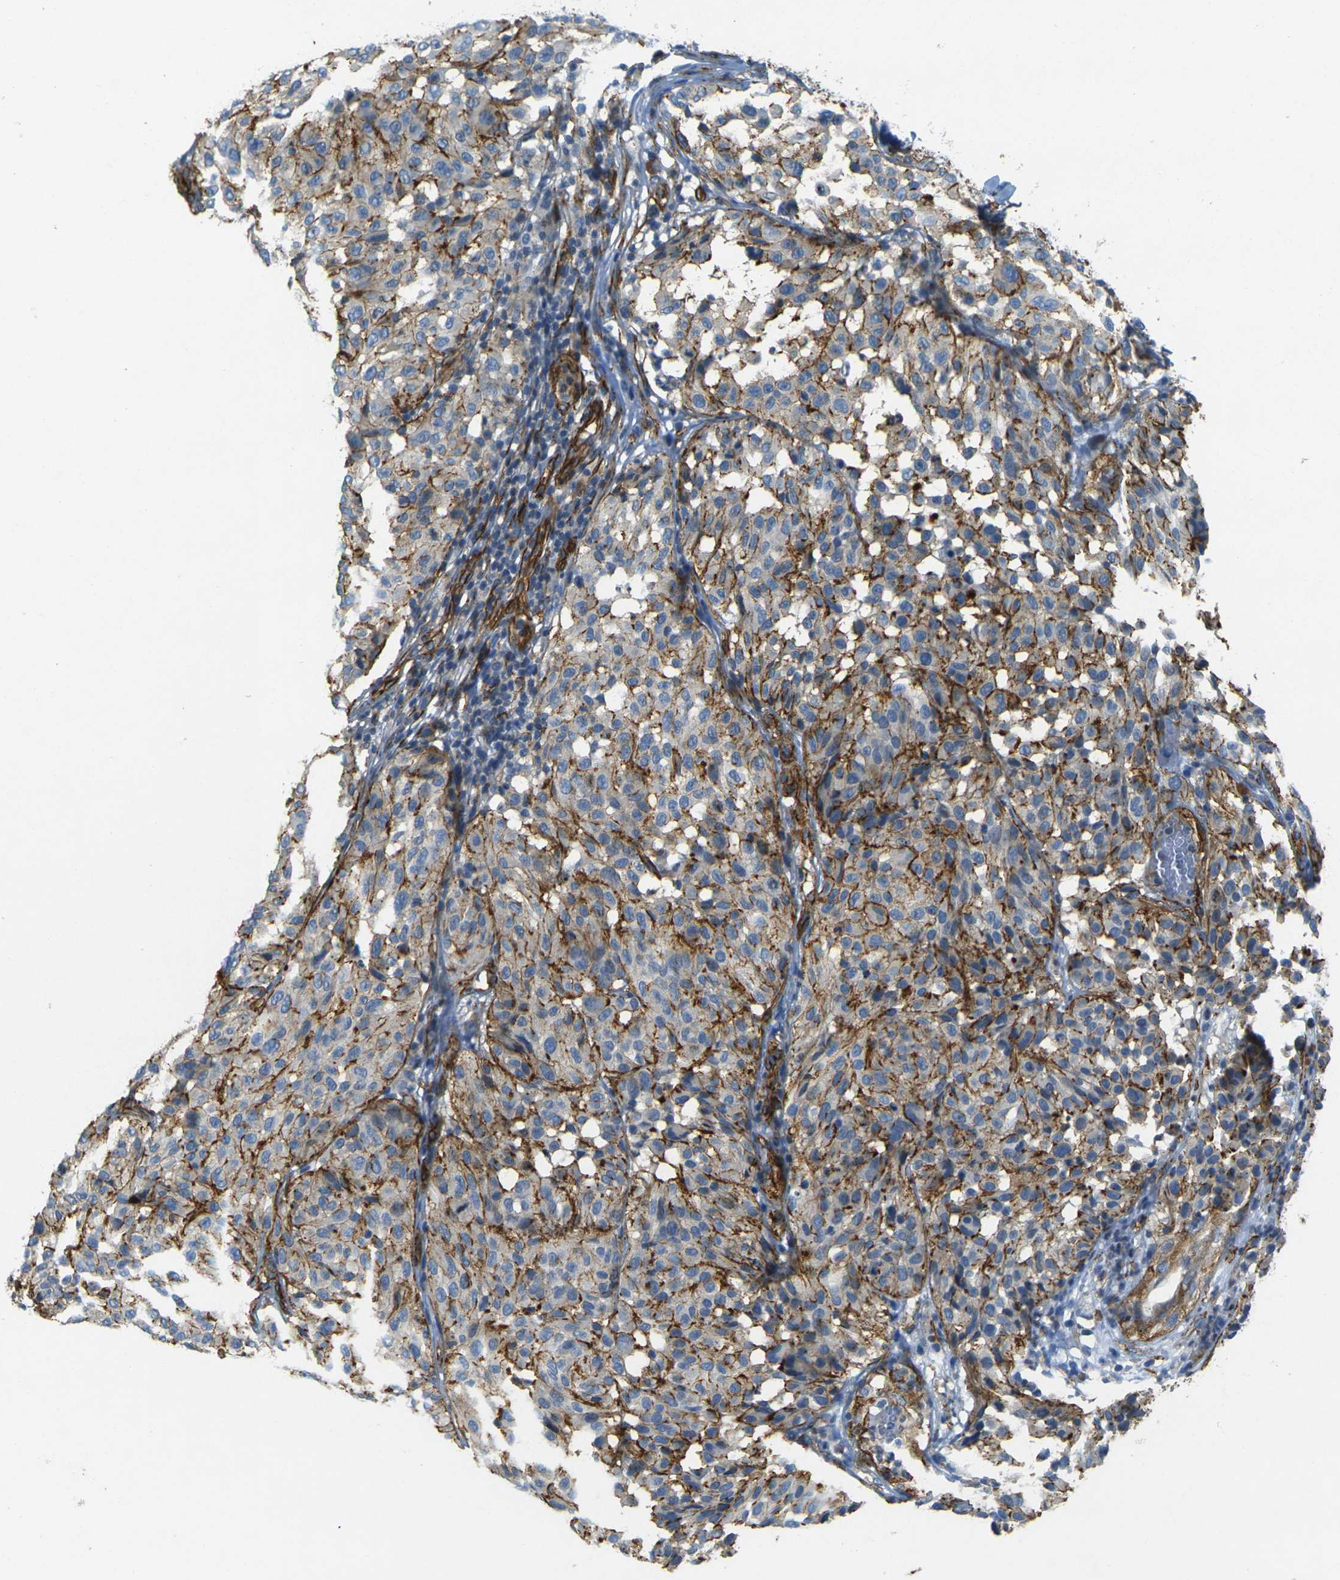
{"staining": {"intensity": "moderate", "quantity": ">75%", "location": "cytoplasmic/membranous"}, "tissue": "melanoma", "cell_type": "Tumor cells", "image_type": "cancer", "snomed": [{"axis": "morphology", "description": "Malignant melanoma, NOS"}, {"axis": "topography", "description": "Skin"}], "caption": "An image of human melanoma stained for a protein exhibits moderate cytoplasmic/membranous brown staining in tumor cells.", "gene": "EPHA7", "patient": {"sex": "female", "age": 46}}